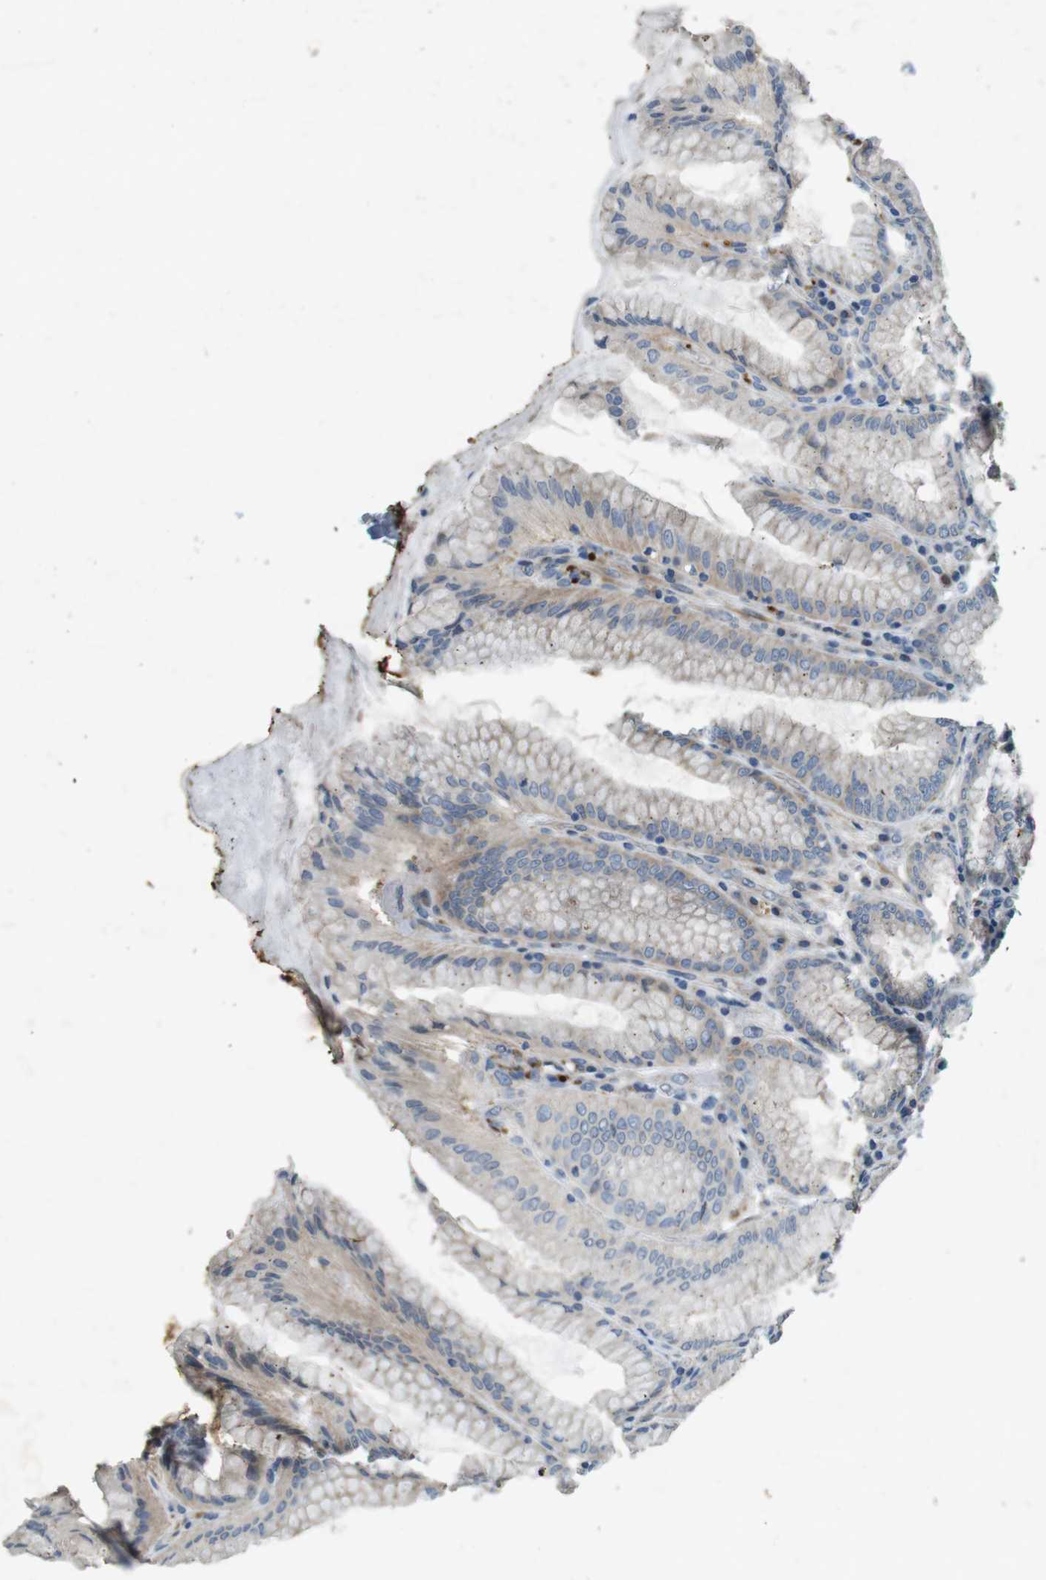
{"staining": {"intensity": "negative", "quantity": "none", "location": "none"}, "tissue": "stomach", "cell_type": "Glandular cells", "image_type": "normal", "snomed": [{"axis": "morphology", "description": "Normal tissue, NOS"}, {"axis": "topography", "description": "Stomach, lower"}], "caption": "There is no significant positivity in glandular cells of stomach.", "gene": "TYW1", "patient": {"sex": "female", "age": 76}}